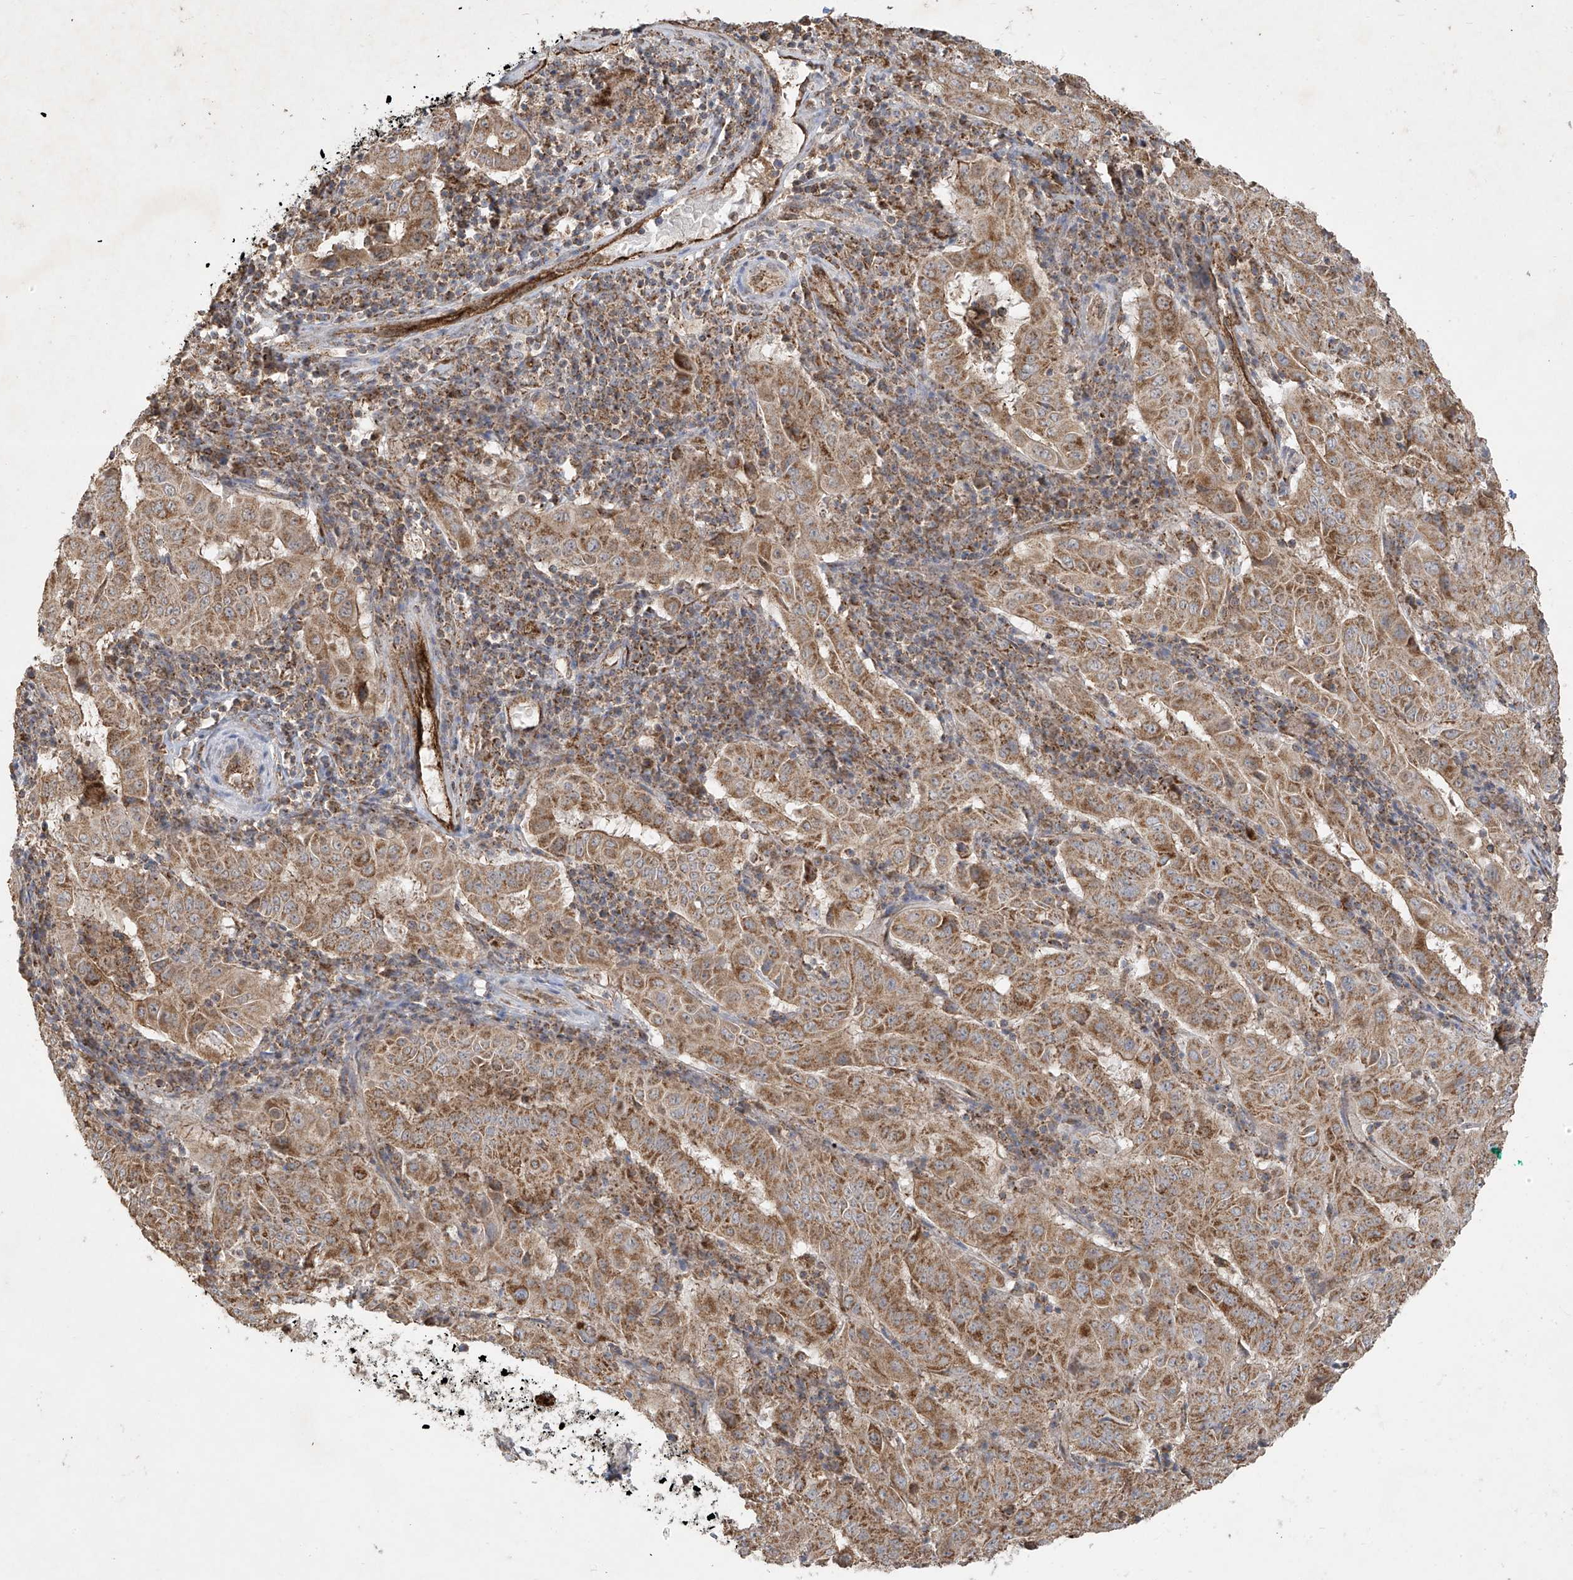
{"staining": {"intensity": "moderate", "quantity": ">75%", "location": "cytoplasmic/membranous"}, "tissue": "pancreatic cancer", "cell_type": "Tumor cells", "image_type": "cancer", "snomed": [{"axis": "morphology", "description": "Adenocarcinoma, NOS"}, {"axis": "topography", "description": "Pancreas"}], "caption": "Protein staining displays moderate cytoplasmic/membranous staining in about >75% of tumor cells in pancreatic cancer (adenocarcinoma).", "gene": "UQCC1", "patient": {"sex": "male", "age": 63}}